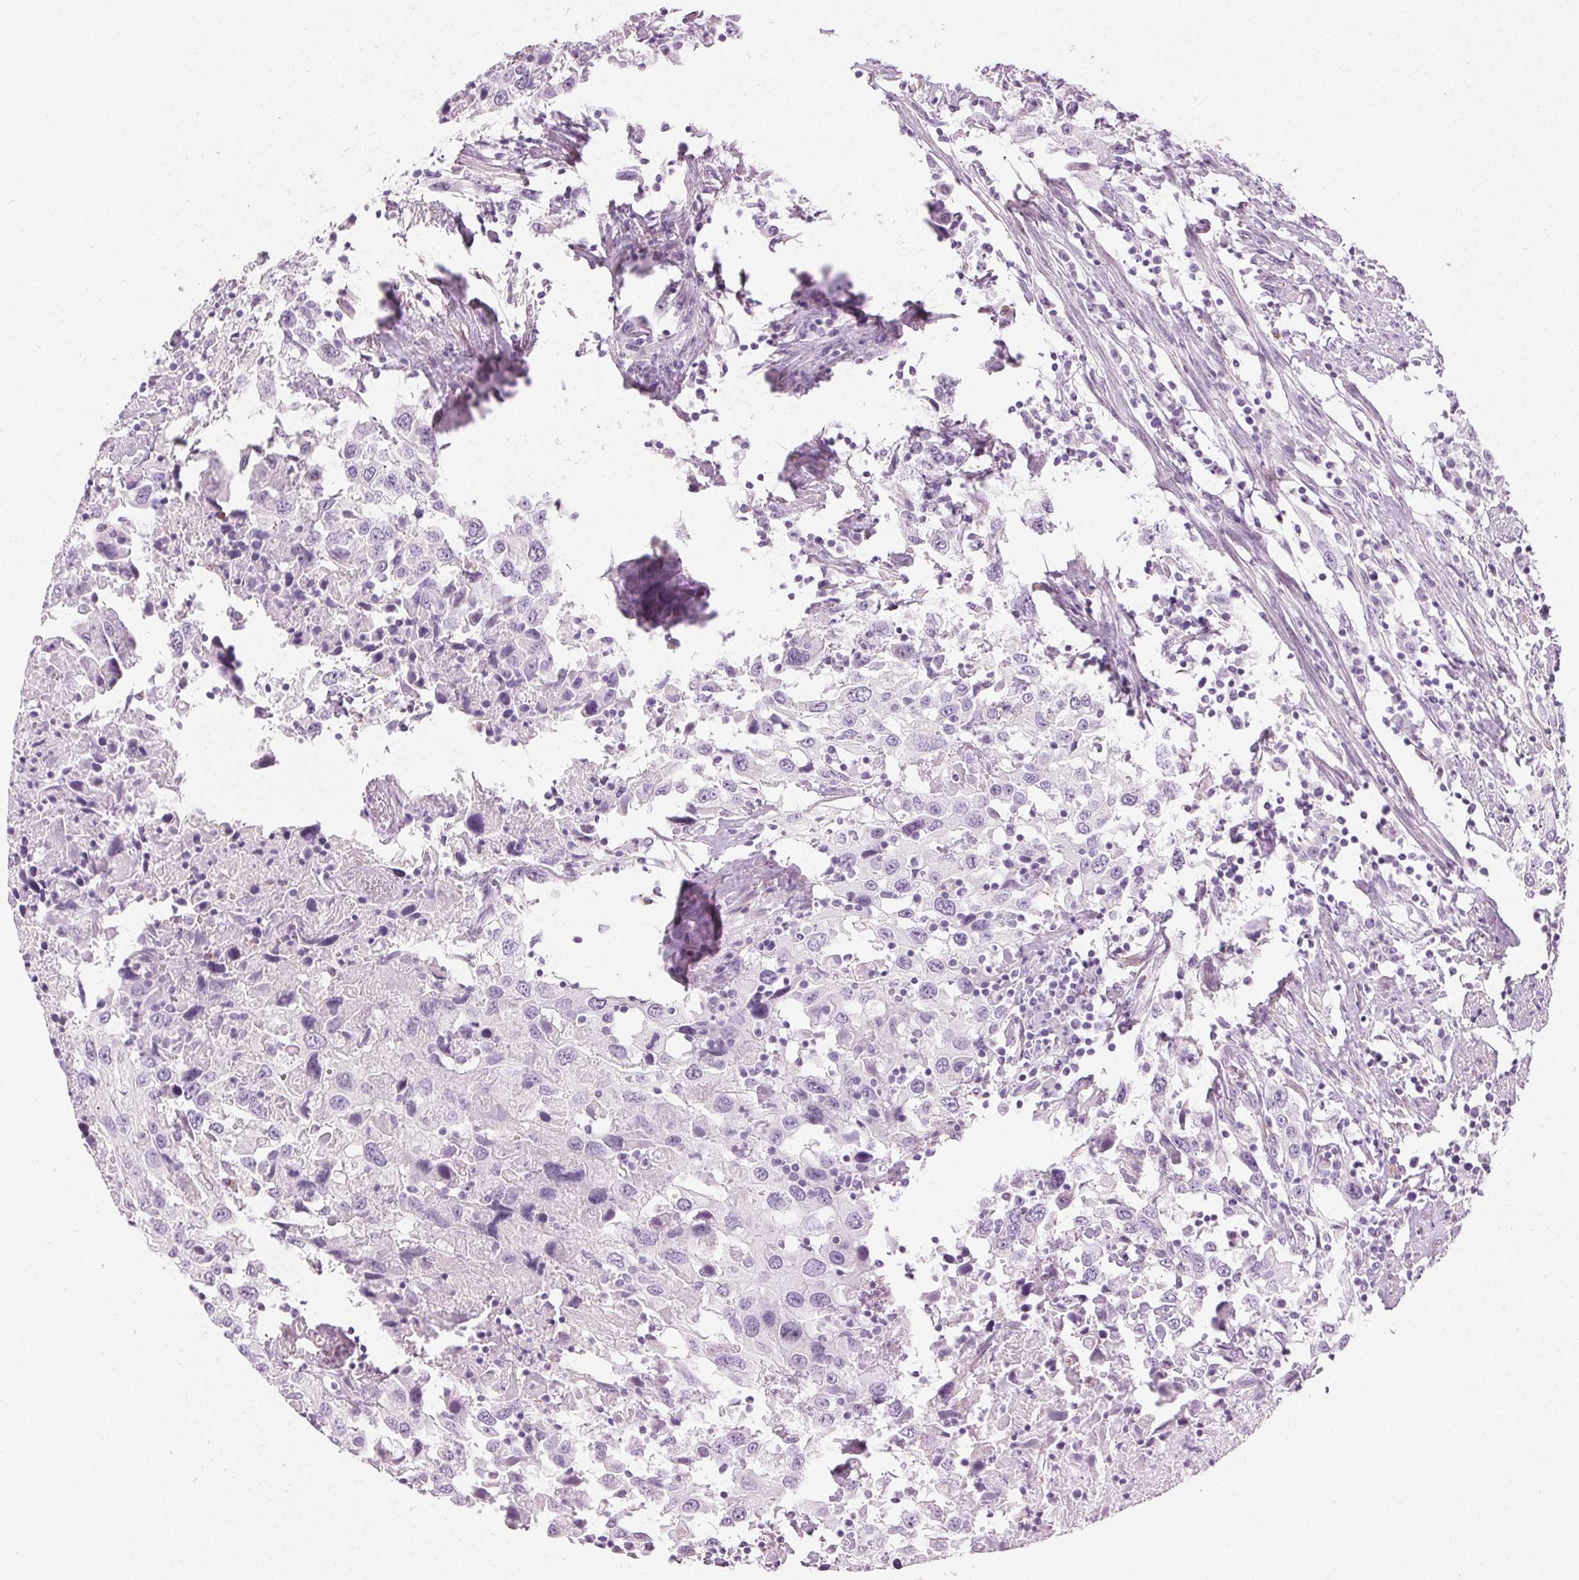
{"staining": {"intensity": "negative", "quantity": "none", "location": "none"}, "tissue": "urothelial cancer", "cell_type": "Tumor cells", "image_type": "cancer", "snomed": [{"axis": "morphology", "description": "Urothelial carcinoma, High grade"}, {"axis": "topography", "description": "Urinary bladder"}], "caption": "Immunohistochemistry (IHC) image of neoplastic tissue: urothelial cancer stained with DAB displays no significant protein staining in tumor cells.", "gene": "MPO", "patient": {"sex": "male", "age": 61}}